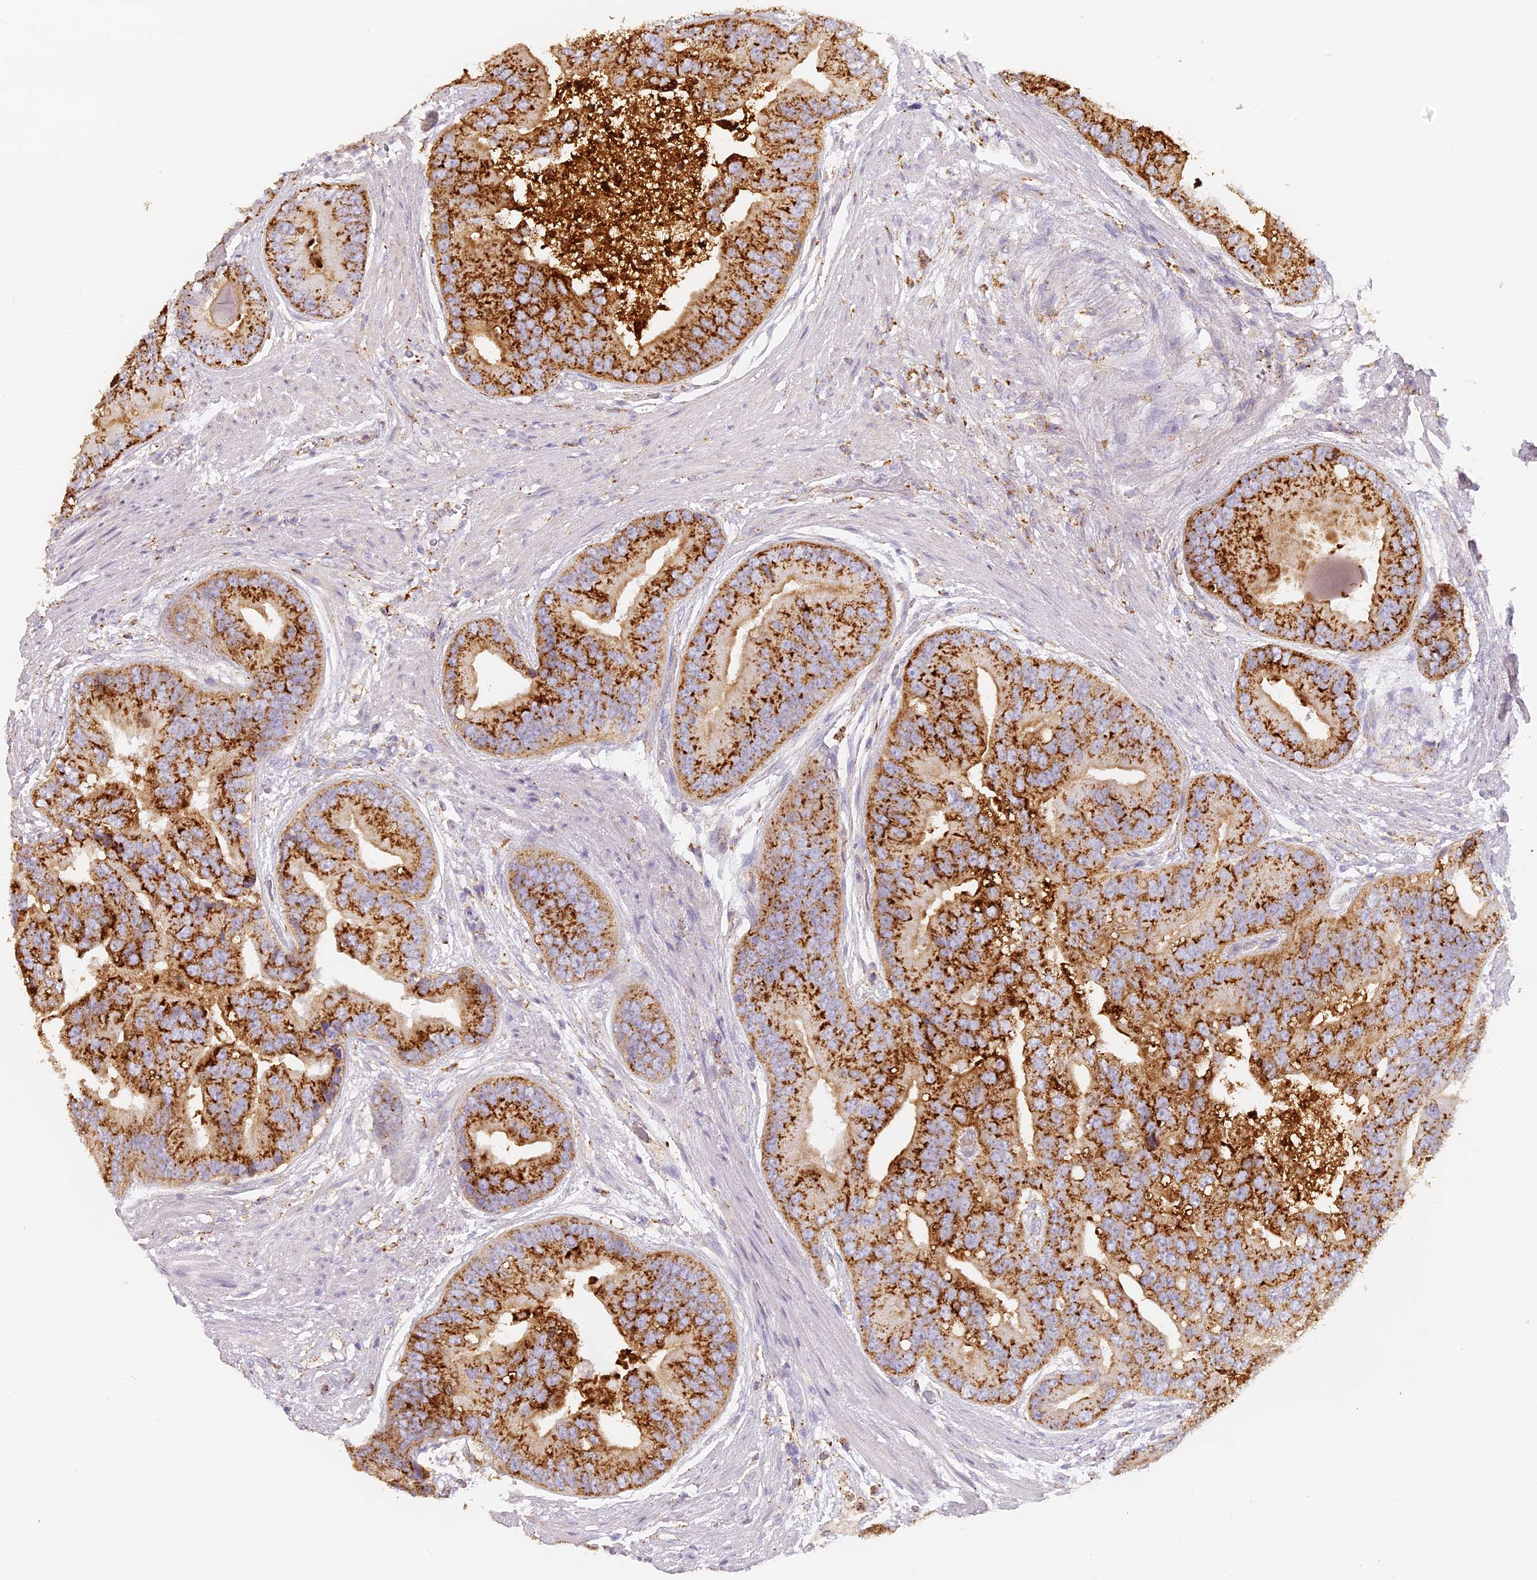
{"staining": {"intensity": "strong", "quantity": ">75%", "location": "cytoplasmic/membranous"}, "tissue": "prostate cancer", "cell_type": "Tumor cells", "image_type": "cancer", "snomed": [{"axis": "morphology", "description": "Adenocarcinoma, High grade"}, {"axis": "topography", "description": "Prostate"}], "caption": "This is a histology image of immunohistochemistry staining of prostate cancer (high-grade adenocarcinoma), which shows strong expression in the cytoplasmic/membranous of tumor cells.", "gene": "LAMP2", "patient": {"sex": "male", "age": 70}}